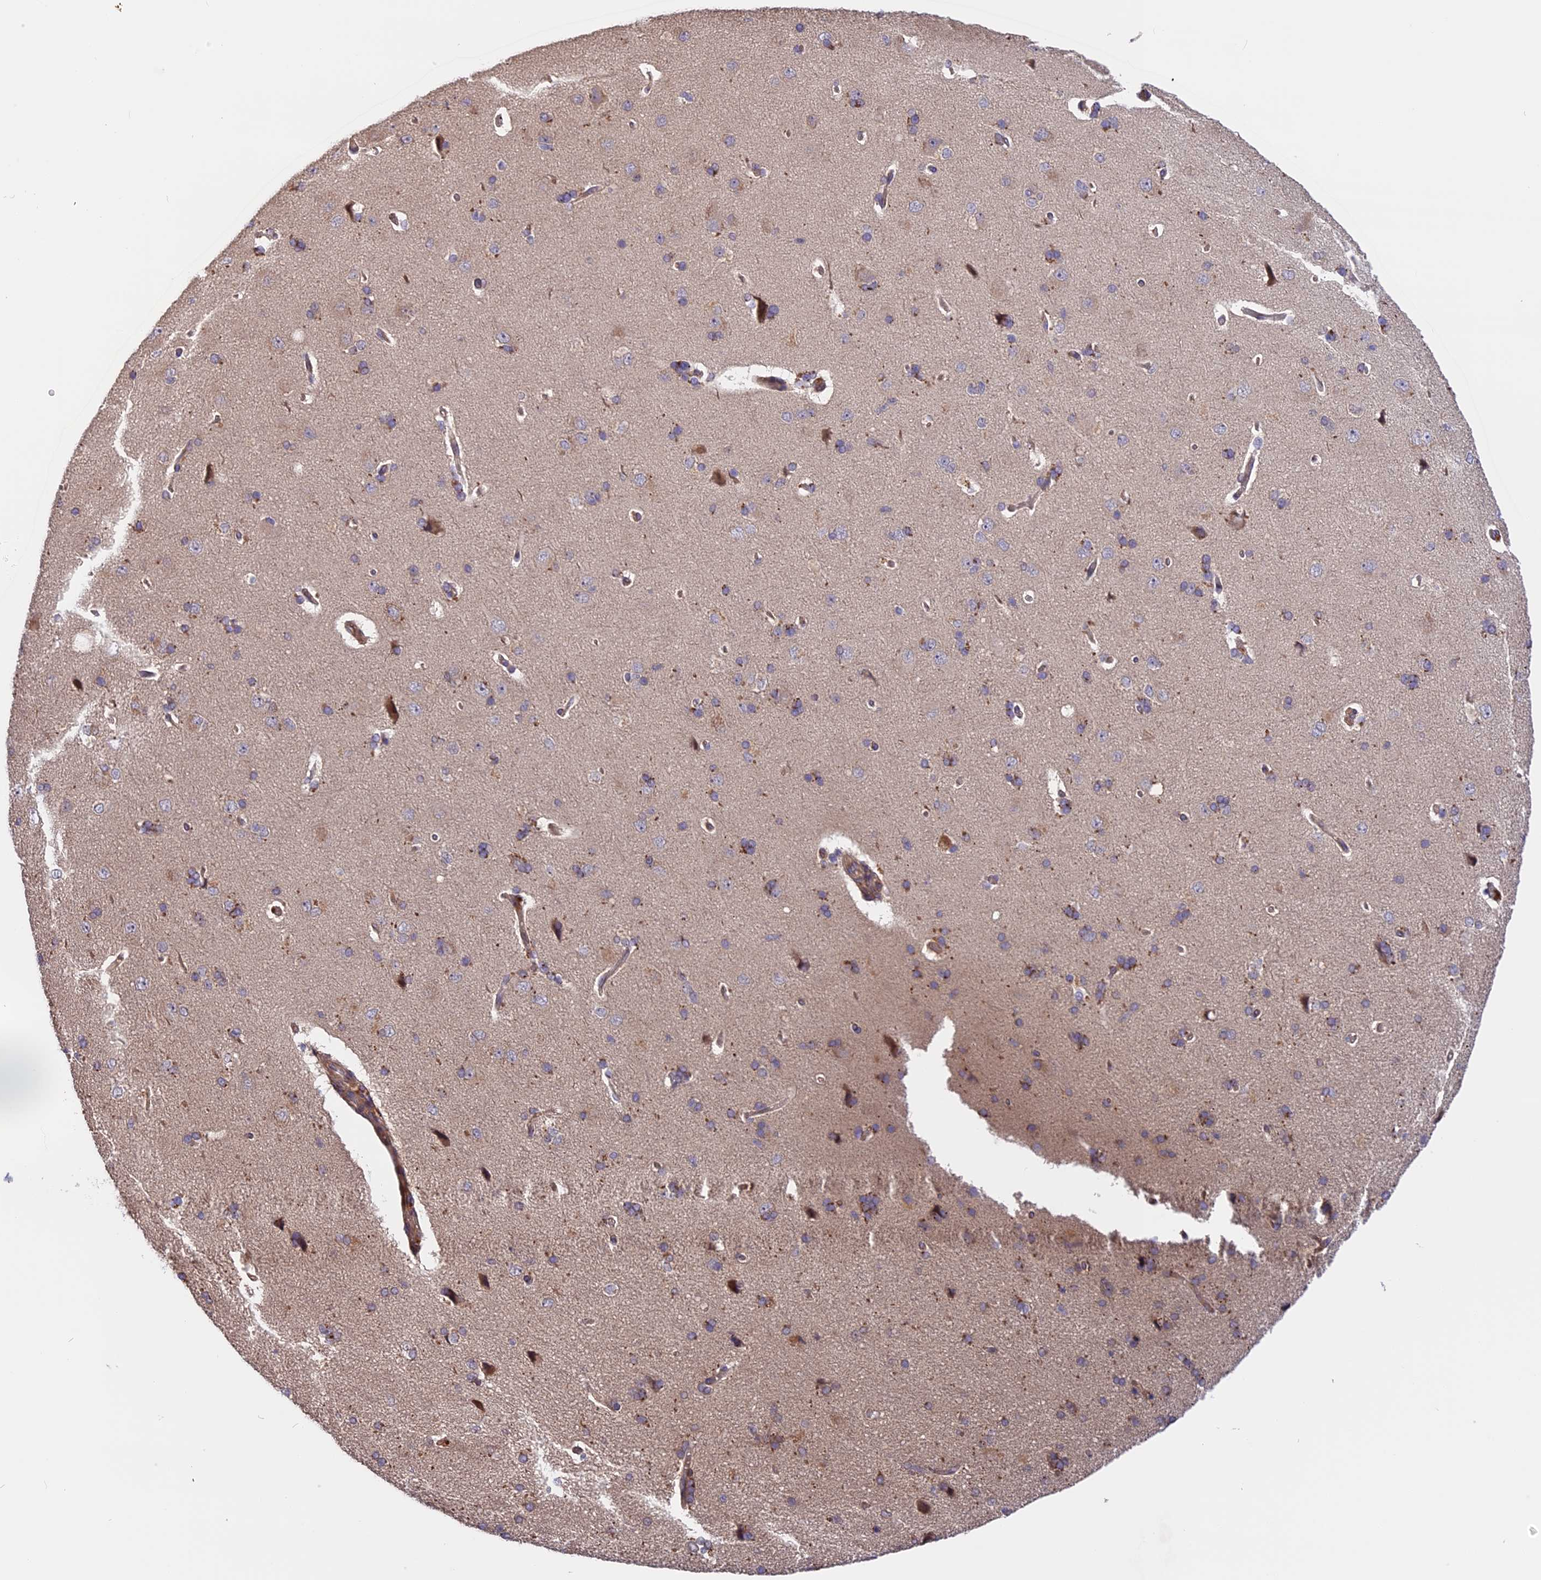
{"staining": {"intensity": "weak", "quantity": ">75%", "location": "cytoplasmic/membranous"}, "tissue": "cerebral cortex", "cell_type": "Endothelial cells", "image_type": "normal", "snomed": [{"axis": "morphology", "description": "Normal tissue, NOS"}, {"axis": "topography", "description": "Cerebral cortex"}], "caption": "This photomicrograph exhibits benign cerebral cortex stained with immunohistochemistry to label a protein in brown. The cytoplasmic/membranous of endothelial cells show weak positivity for the protein. Nuclei are counter-stained blue.", "gene": "SETD6", "patient": {"sex": "male", "age": 62}}